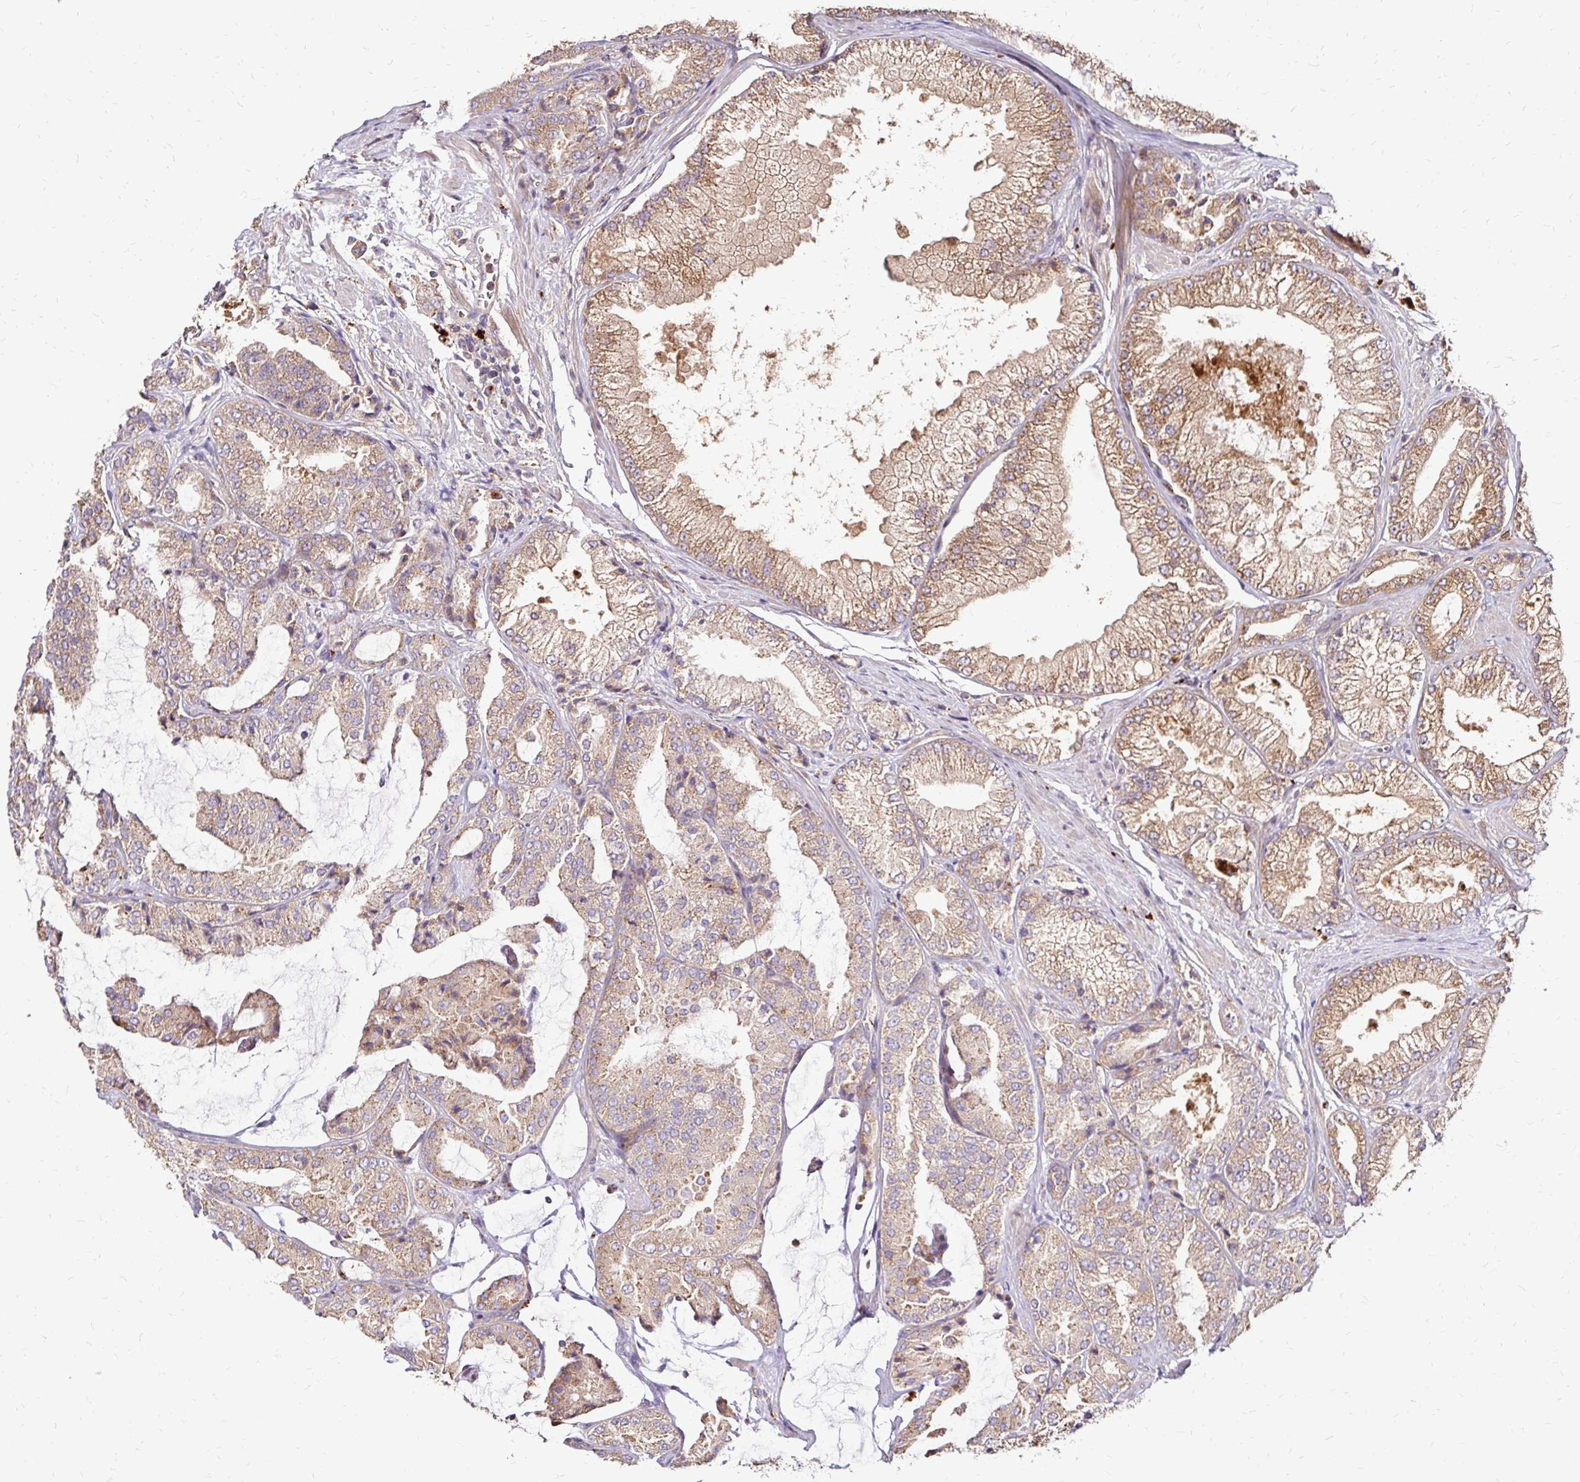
{"staining": {"intensity": "moderate", "quantity": "25%-75%", "location": "cytoplasmic/membranous"}, "tissue": "prostate cancer", "cell_type": "Tumor cells", "image_type": "cancer", "snomed": [{"axis": "morphology", "description": "Adenocarcinoma, High grade"}, {"axis": "topography", "description": "Prostate"}], "caption": "High-grade adenocarcinoma (prostate) stained with DAB (3,3'-diaminobenzidine) immunohistochemistry displays medium levels of moderate cytoplasmic/membranous expression in approximately 25%-75% of tumor cells.", "gene": "IDUA", "patient": {"sex": "male", "age": 68}}